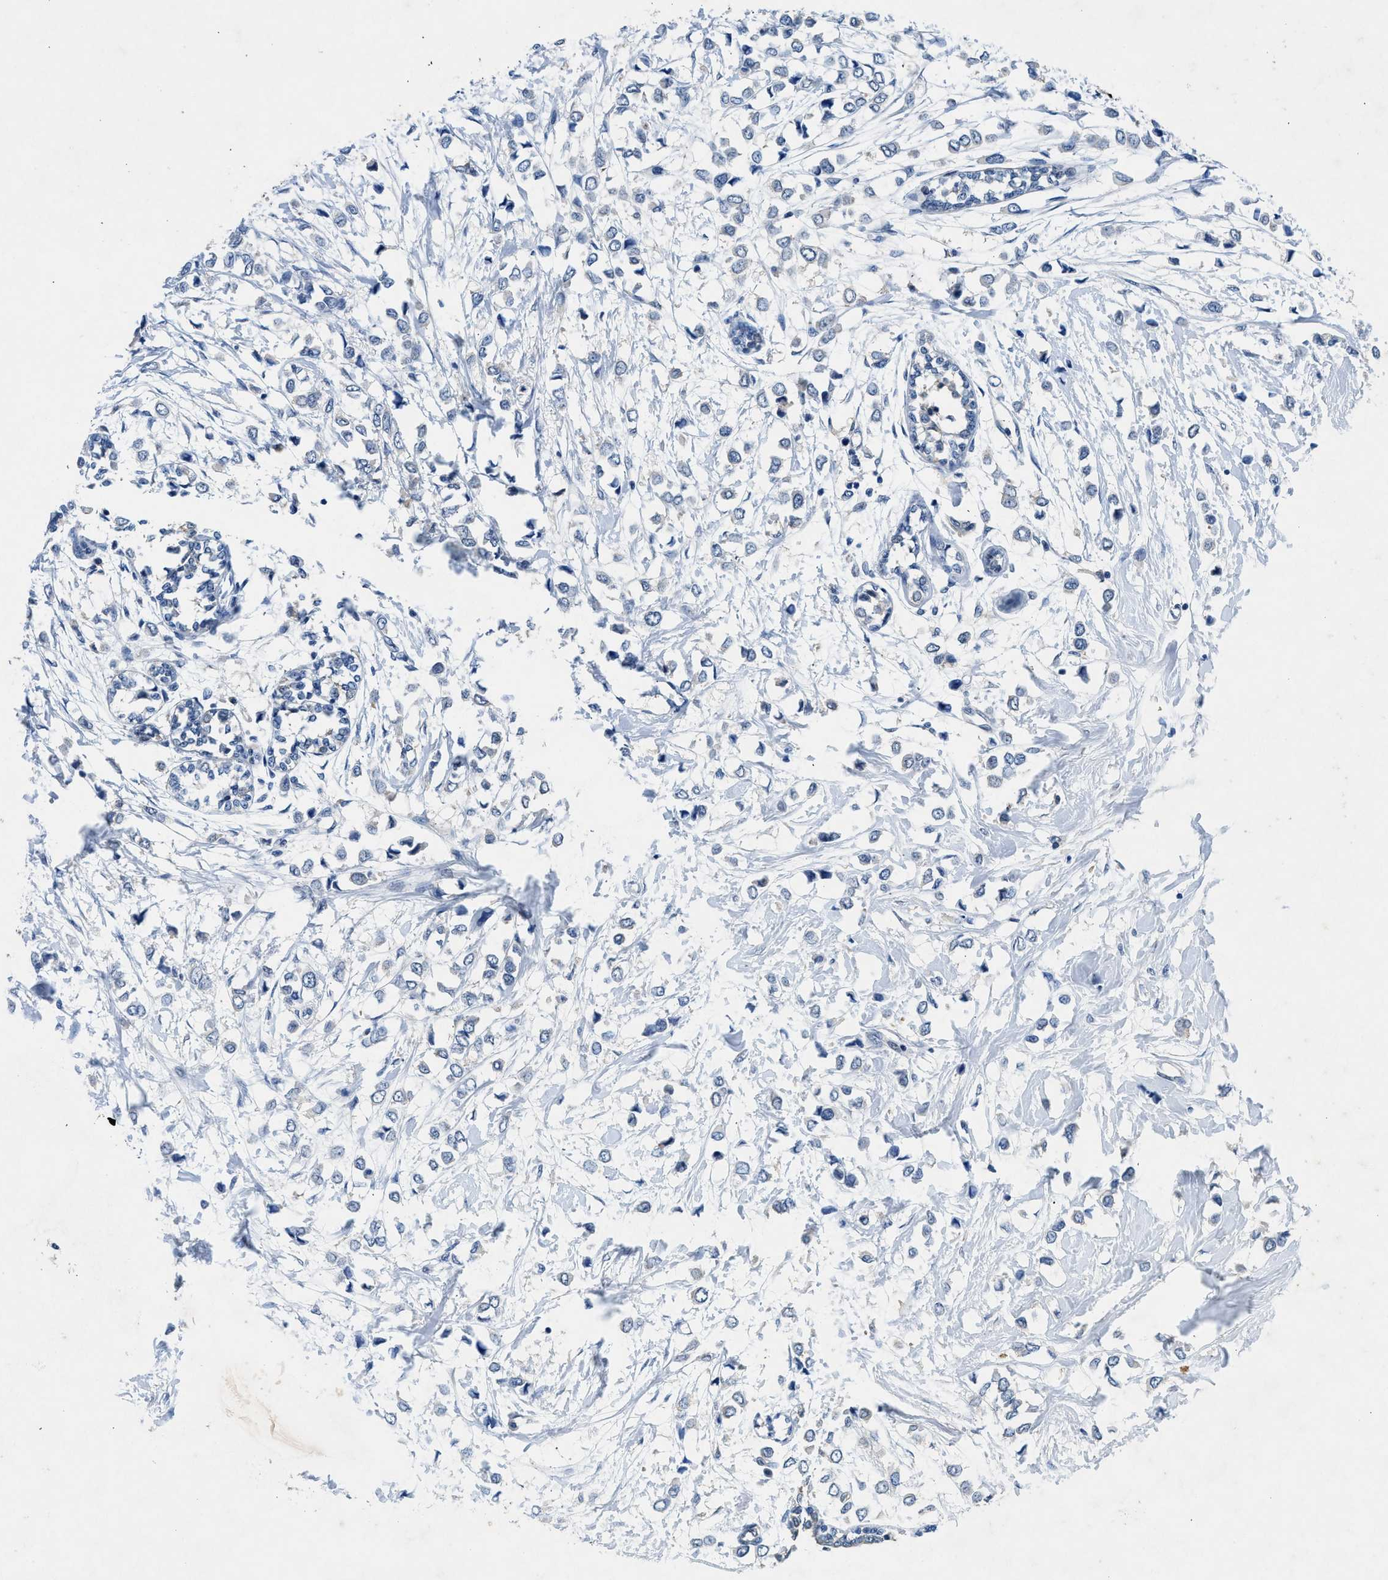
{"staining": {"intensity": "negative", "quantity": "none", "location": "none"}, "tissue": "breast cancer", "cell_type": "Tumor cells", "image_type": "cancer", "snomed": [{"axis": "morphology", "description": "Lobular carcinoma"}, {"axis": "topography", "description": "Breast"}], "caption": "Photomicrograph shows no significant protein positivity in tumor cells of breast cancer. The staining is performed using DAB (3,3'-diaminobenzidine) brown chromogen with nuclei counter-stained in using hematoxylin.", "gene": "COPS2", "patient": {"sex": "female", "age": 51}}